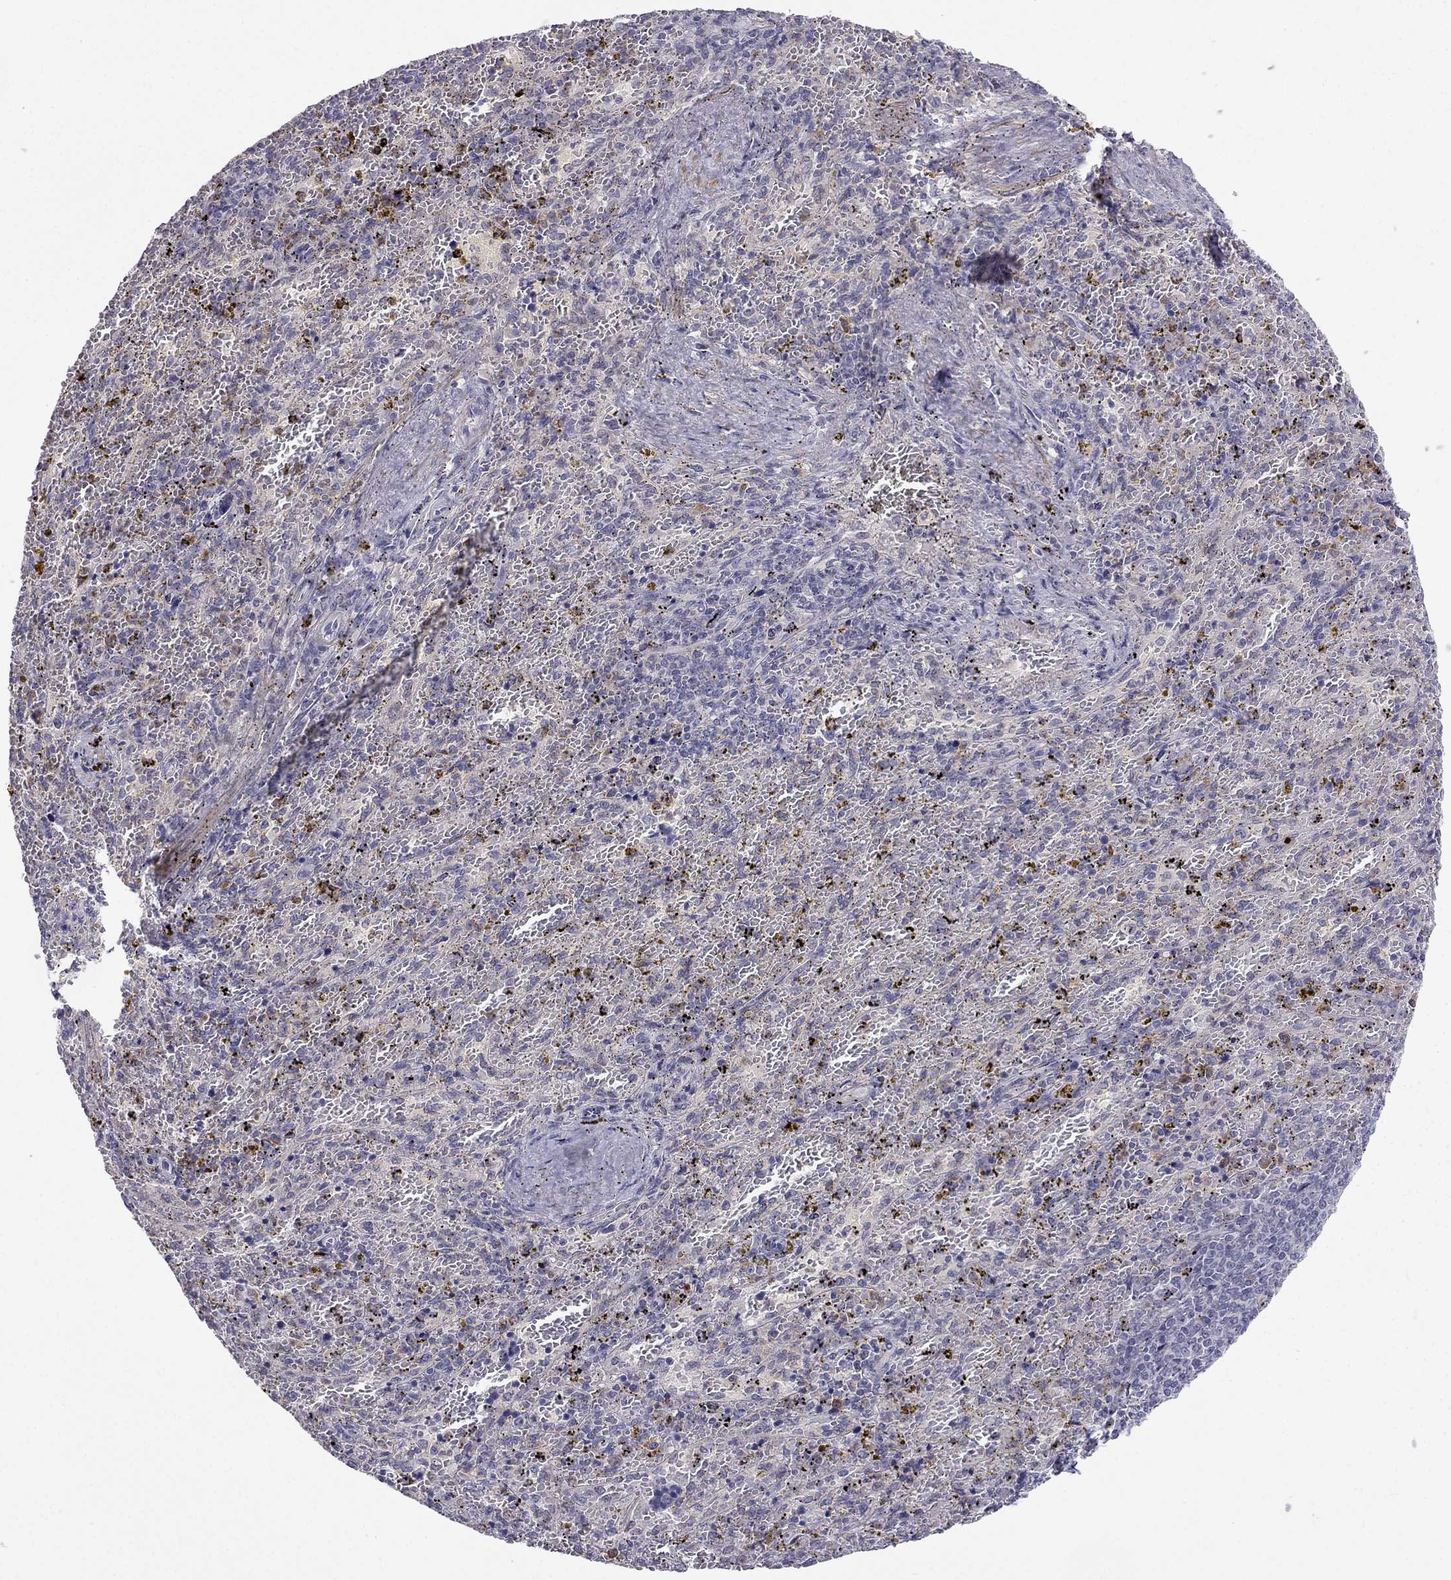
{"staining": {"intensity": "negative", "quantity": "none", "location": "none"}, "tissue": "spleen", "cell_type": "Cells in red pulp", "image_type": "normal", "snomed": [{"axis": "morphology", "description": "Normal tissue, NOS"}, {"axis": "topography", "description": "Spleen"}], "caption": "A photomicrograph of human spleen is negative for staining in cells in red pulp. (DAB immunohistochemistry (IHC), high magnification).", "gene": "C16orf89", "patient": {"sex": "female", "age": 50}}